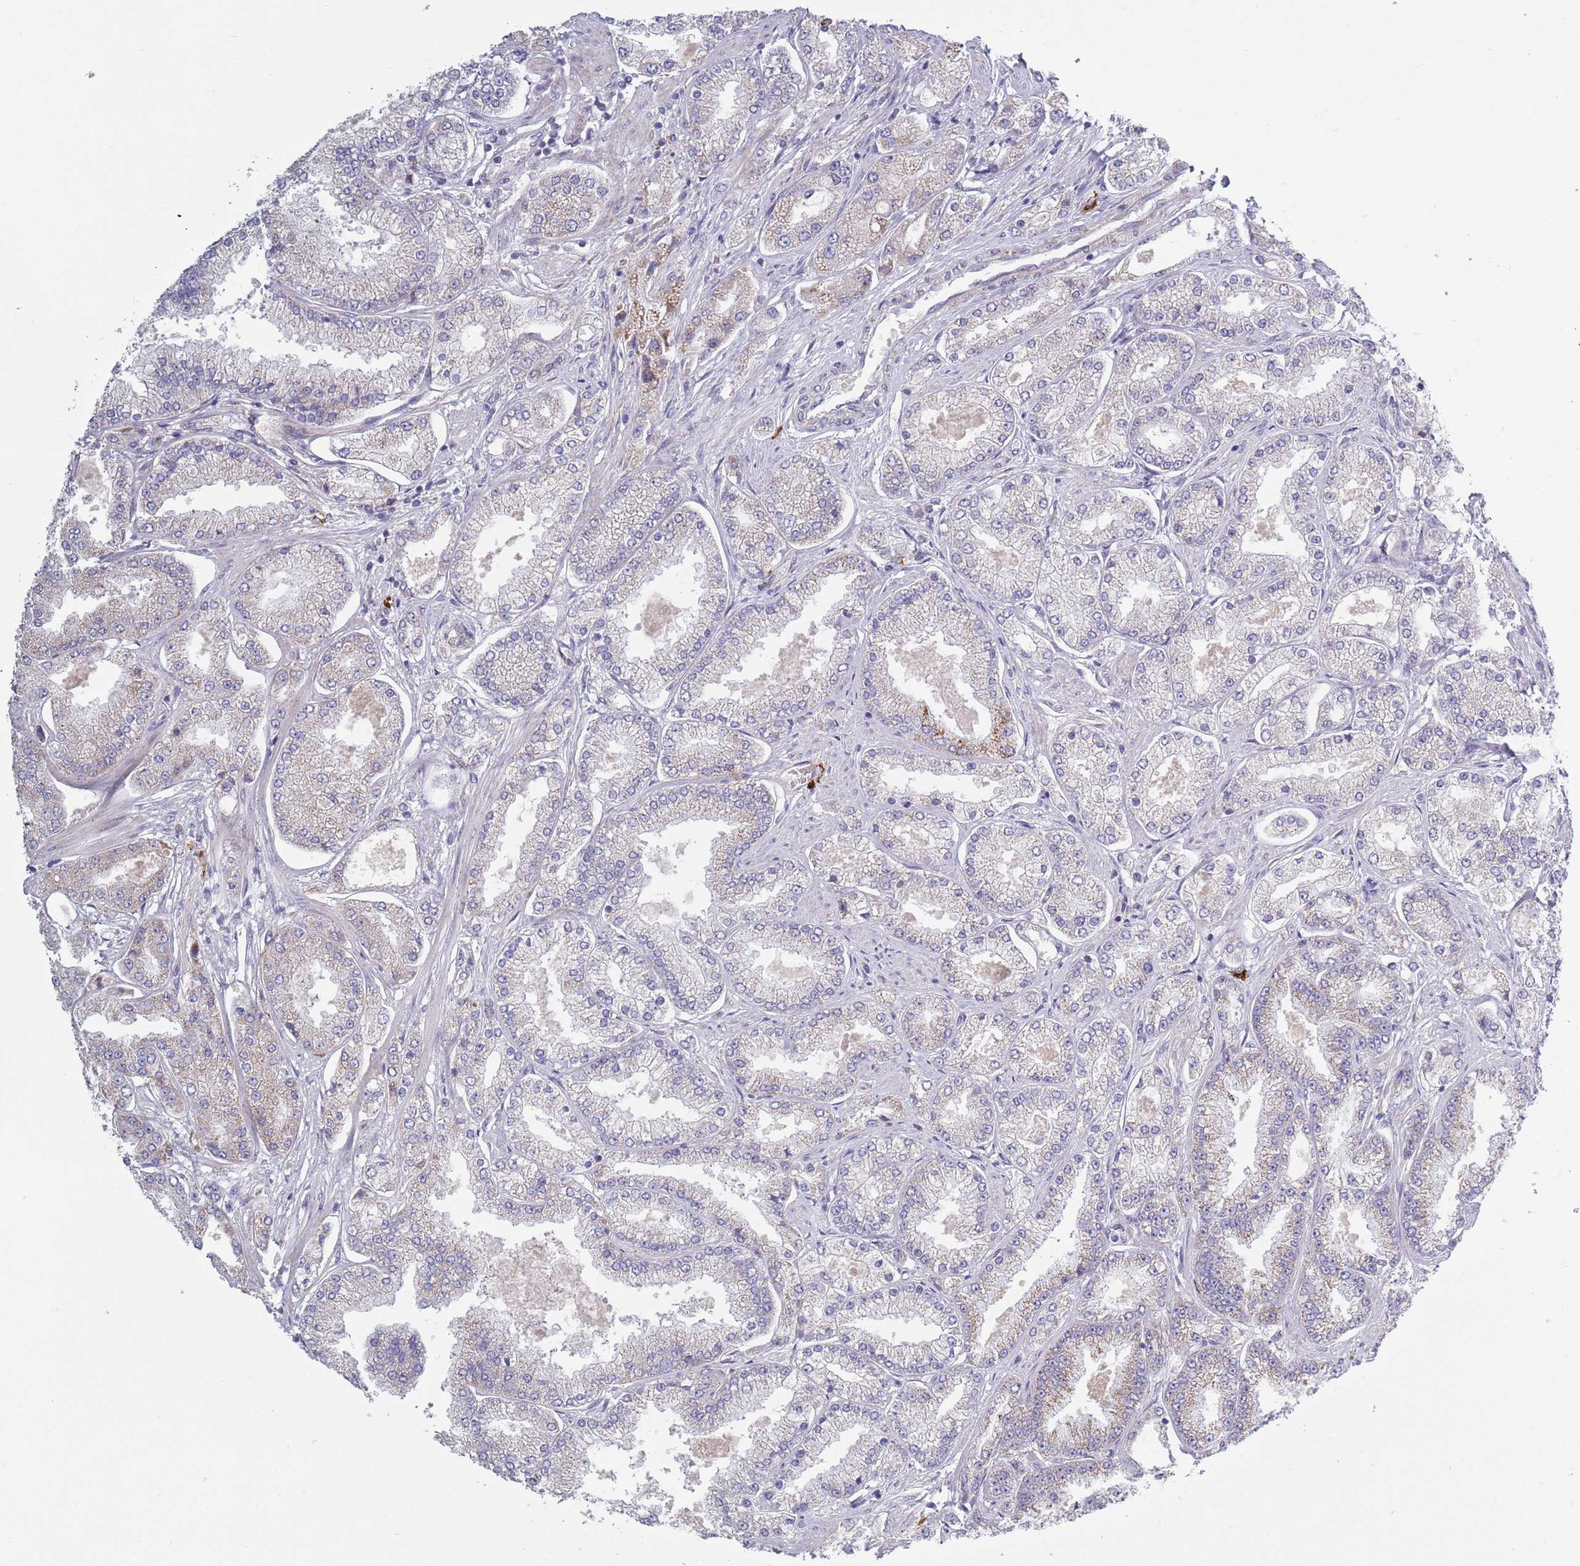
{"staining": {"intensity": "moderate", "quantity": "<25%", "location": "cytoplasmic/membranous"}, "tissue": "prostate cancer", "cell_type": "Tumor cells", "image_type": "cancer", "snomed": [{"axis": "morphology", "description": "Adenocarcinoma, High grade"}, {"axis": "topography", "description": "Prostate"}], "caption": "Immunohistochemistry (IHC) photomicrograph of prostate cancer (adenocarcinoma (high-grade)) stained for a protein (brown), which shows low levels of moderate cytoplasmic/membranous expression in about <25% of tumor cells.", "gene": "TYW1", "patient": {"sex": "male", "age": 69}}